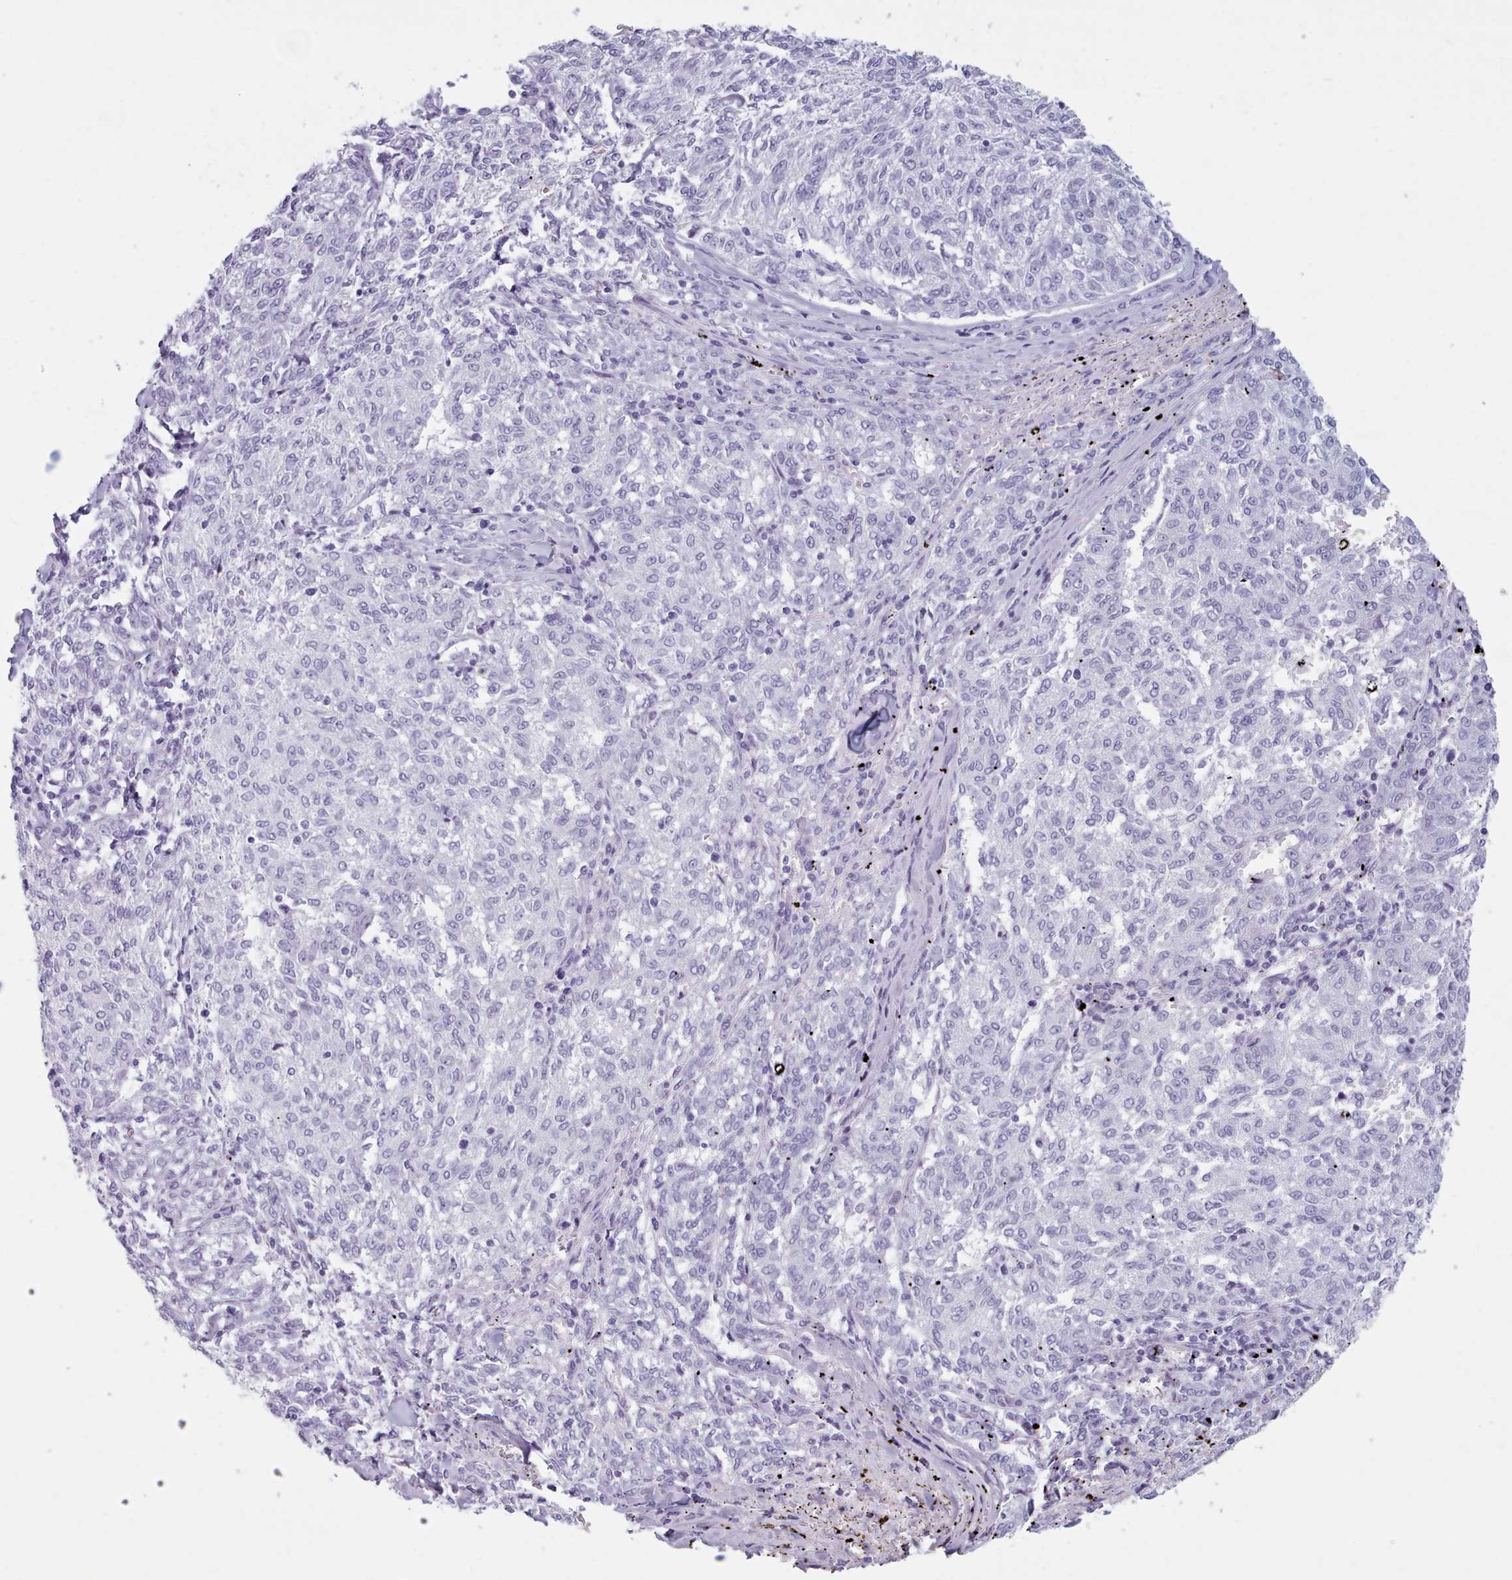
{"staining": {"intensity": "negative", "quantity": "none", "location": "none"}, "tissue": "melanoma", "cell_type": "Tumor cells", "image_type": "cancer", "snomed": [{"axis": "morphology", "description": "Malignant melanoma, NOS"}, {"axis": "topography", "description": "Skin"}], "caption": "Human melanoma stained for a protein using immunohistochemistry displays no positivity in tumor cells.", "gene": "ZNF43", "patient": {"sex": "female", "age": 72}}